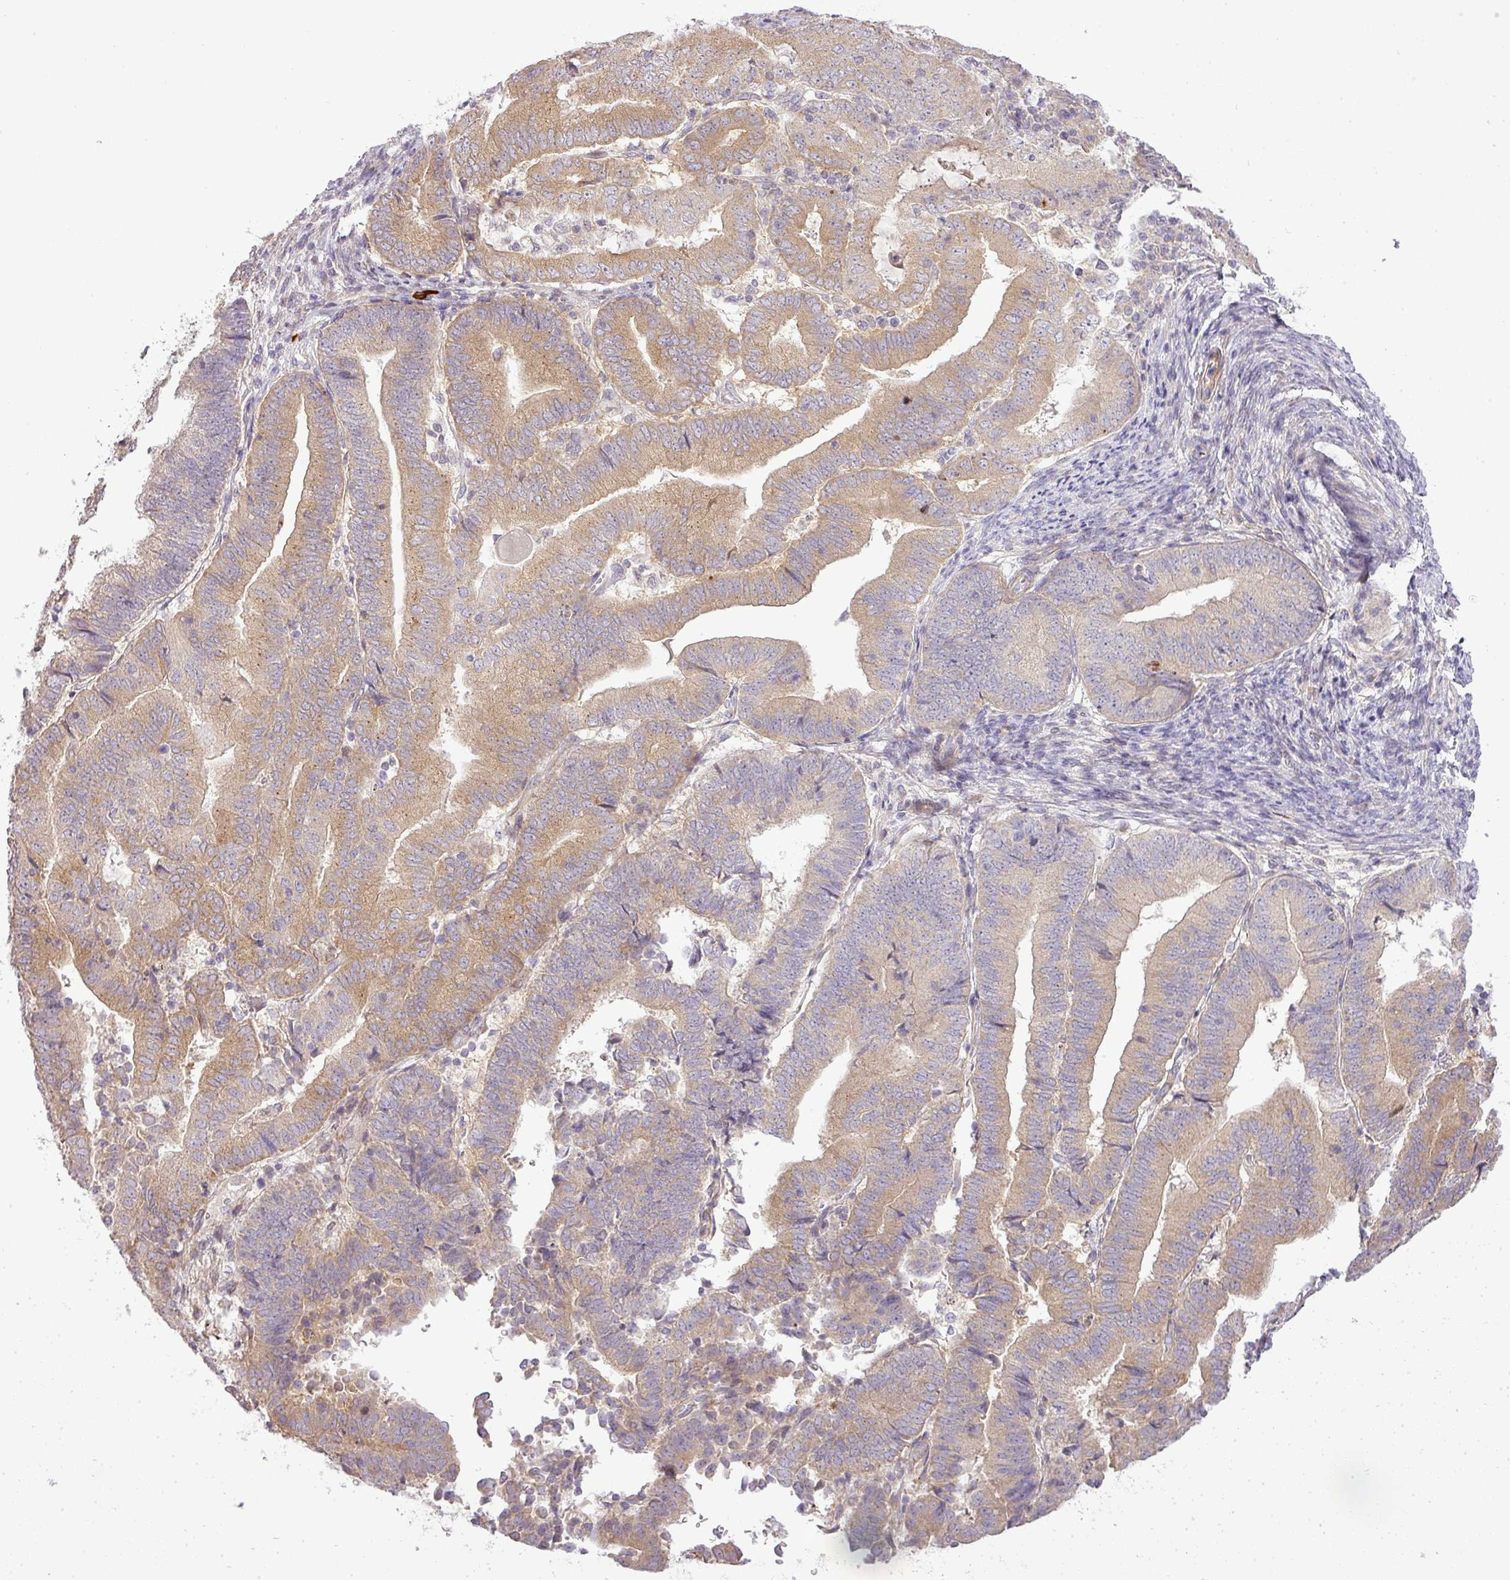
{"staining": {"intensity": "moderate", "quantity": ">75%", "location": "cytoplasmic/membranous"}, "tissue": "endometrial cancer", "cell_type": "Tumor cells", "image_type": "cancer", "snomed": [{"axis": "morphology", "description": "Adenocarcinoma, NOS"}, {"axis": "topography", "description": "Endometrium"}], "caption": "Endometrial adenocarcinoma tissue exhibits moderate cytoplasmic/membranous positivity in approximately >75% of tumor cells The staining was performed using DAB (3,3'-diaminobenzidine) to visualize the protein expression in brown, while the nuclei were stained in blue with hematoxylin (Magnification: 20x).", "gene": "ZDHHC1", "patient": {"sex": "female", "age": 70}}